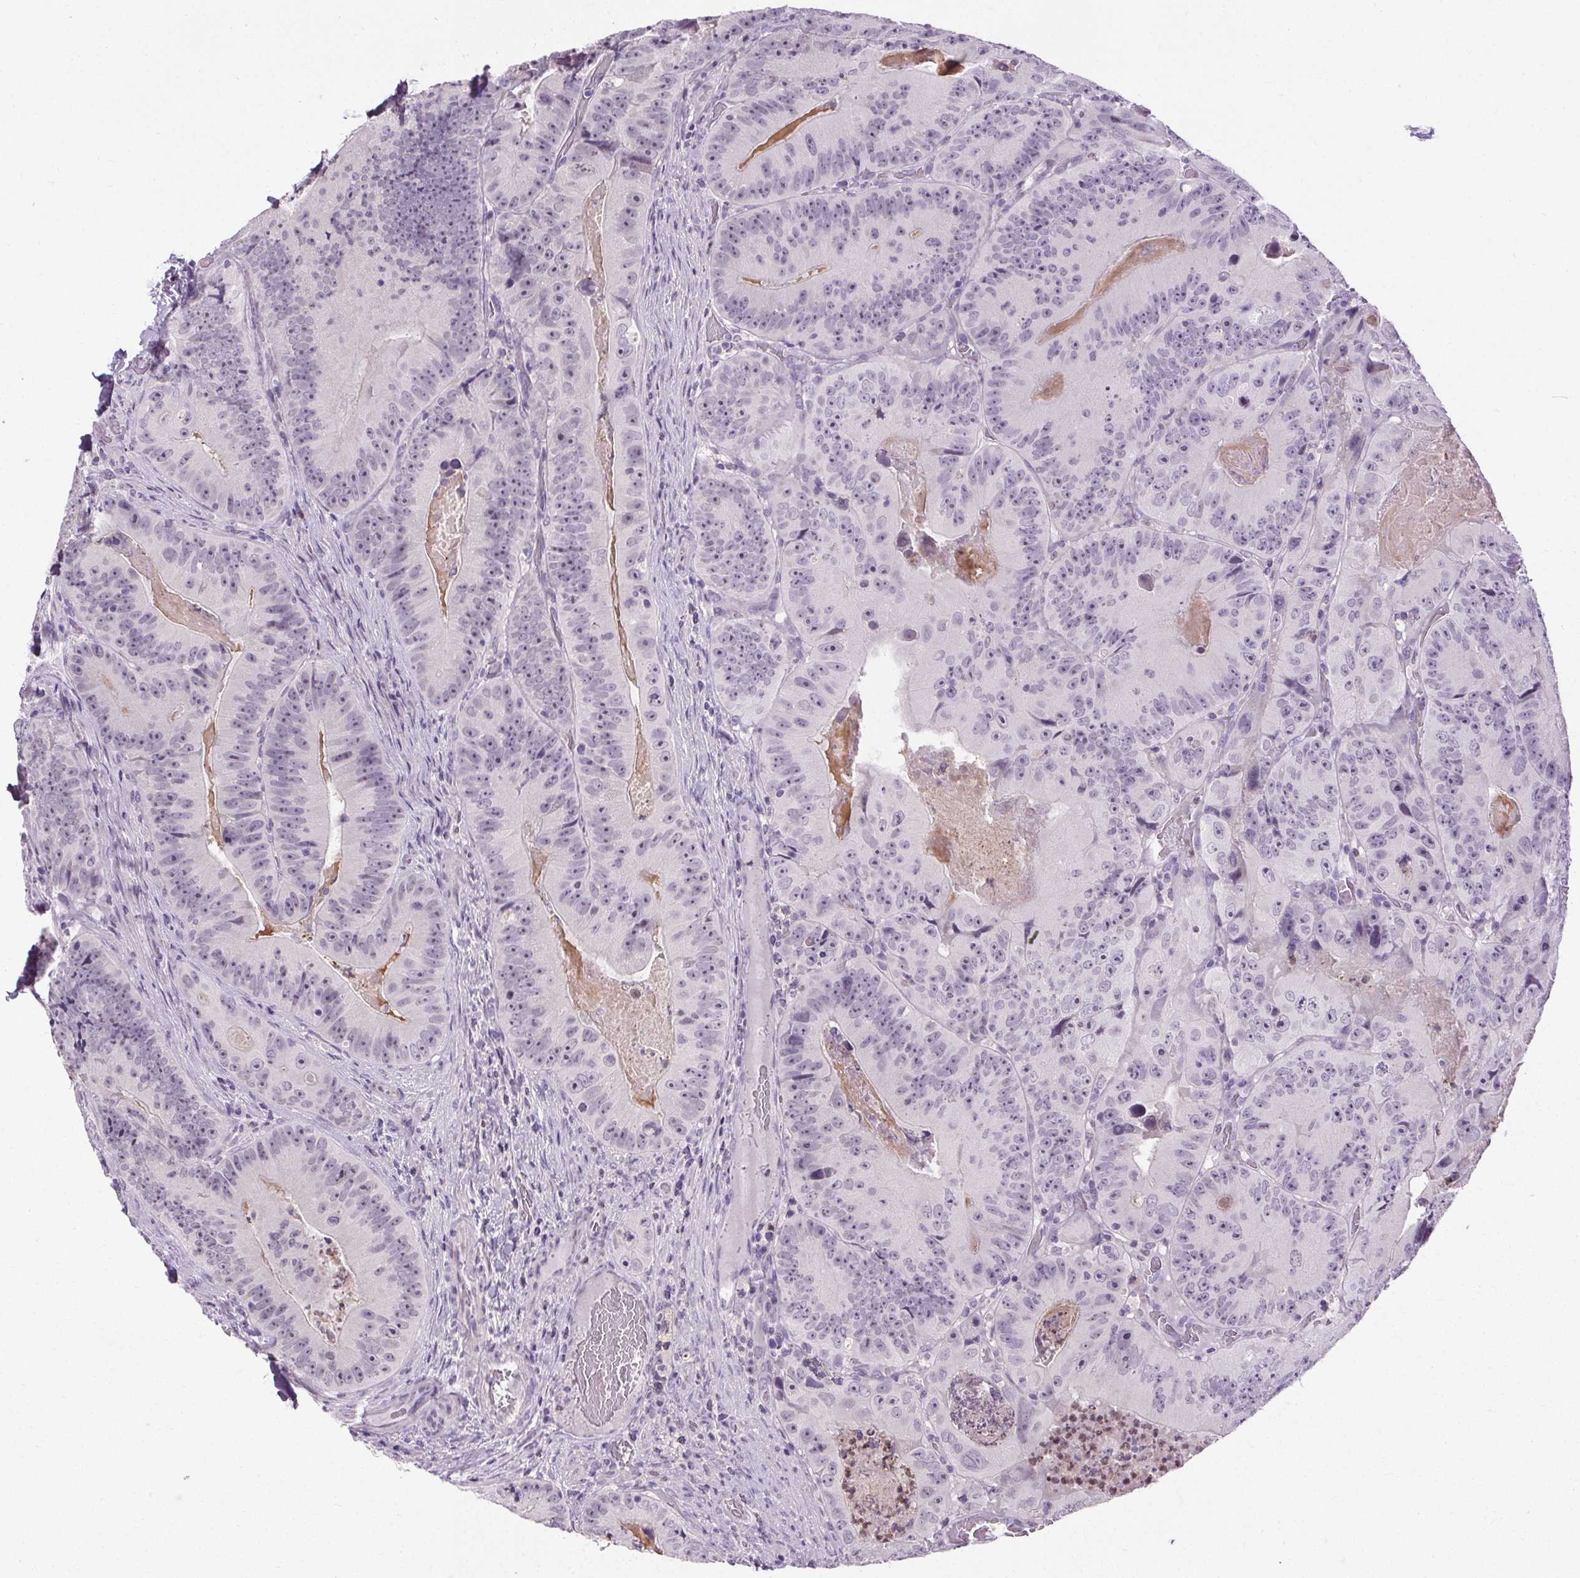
{"staining": {"intensity": "negative", "quantity": "none", "location": "none"}, "tissue": "colorectal cancer", "cell_type": "Tumor cells", "image_type": "cancer", "snomed": [{"axis": "morphology", "description": "Adenocarcinoma, NOS"}, {"axis": "topography", "description": "Colon"}], "caption": "Immunohistochemistry of colorectal cancer (adenocarcinoma) exhibits no expression in tumor cells. (Stains: DAB immunohistochemistry with hematoxylin counter stain, Microscopy: brightfield microscopy at high magnification).", "gene": "TMEM240", "patient": {"sex": "female", "age": 86}}